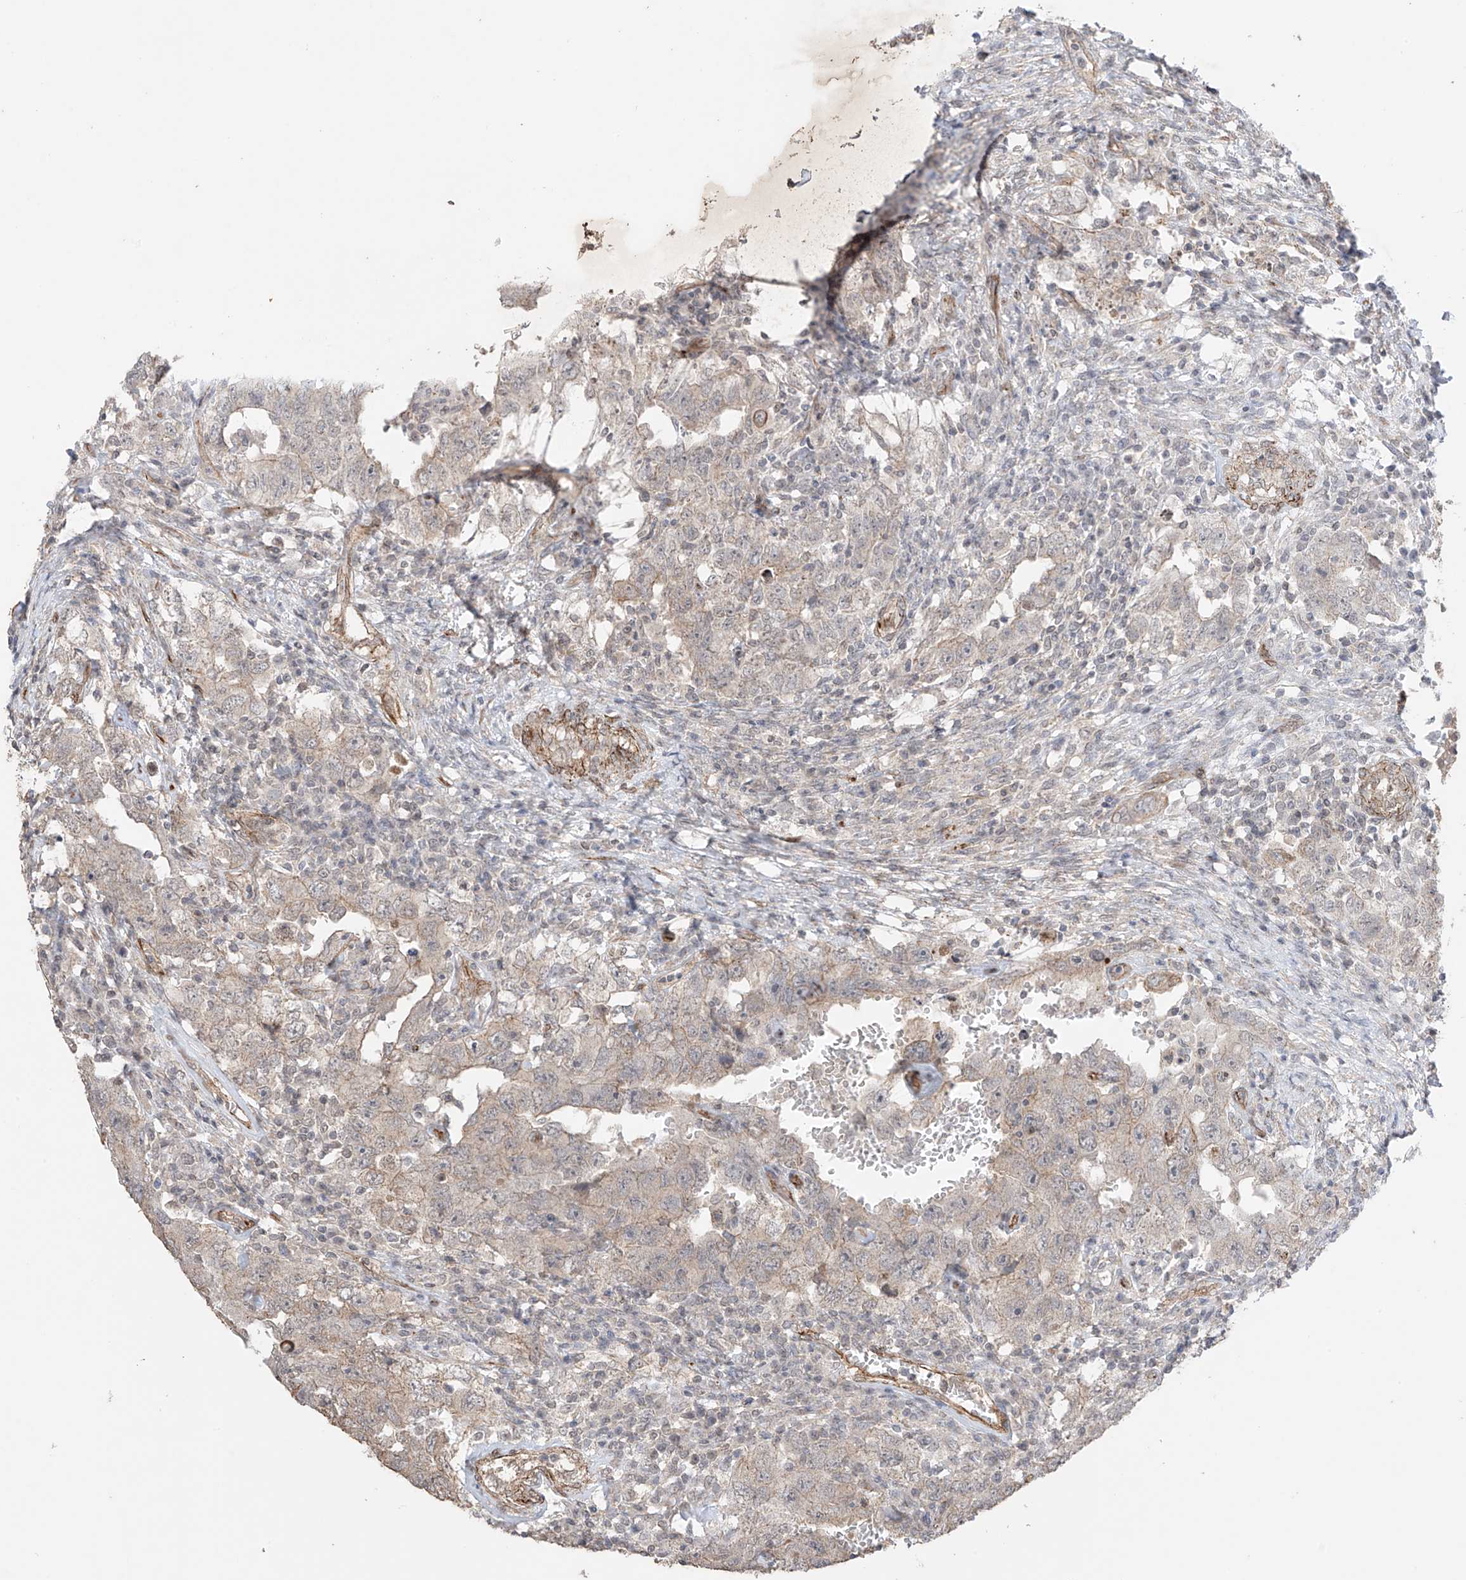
{"staining": {"intensity": "weak", "quantity": "<25%", "location": "cytoplasmic/membranous"}, "tissue": "testis cancer", "cell_type": "Tumor cells", "image_type": "cancer", "snomed": [{"axis": "morphology", "description": "Carcinoma, Embryonal, NOS"}, {"axis": "topography", "description": "Testis"}], "caption": "This is an immunohistochemistry histopathology image of embryonal carcinoma (testis). There is no positivity in tumor cells.", "gene": "TTLL5", "patient": {"sex": "male", "age": 26}}